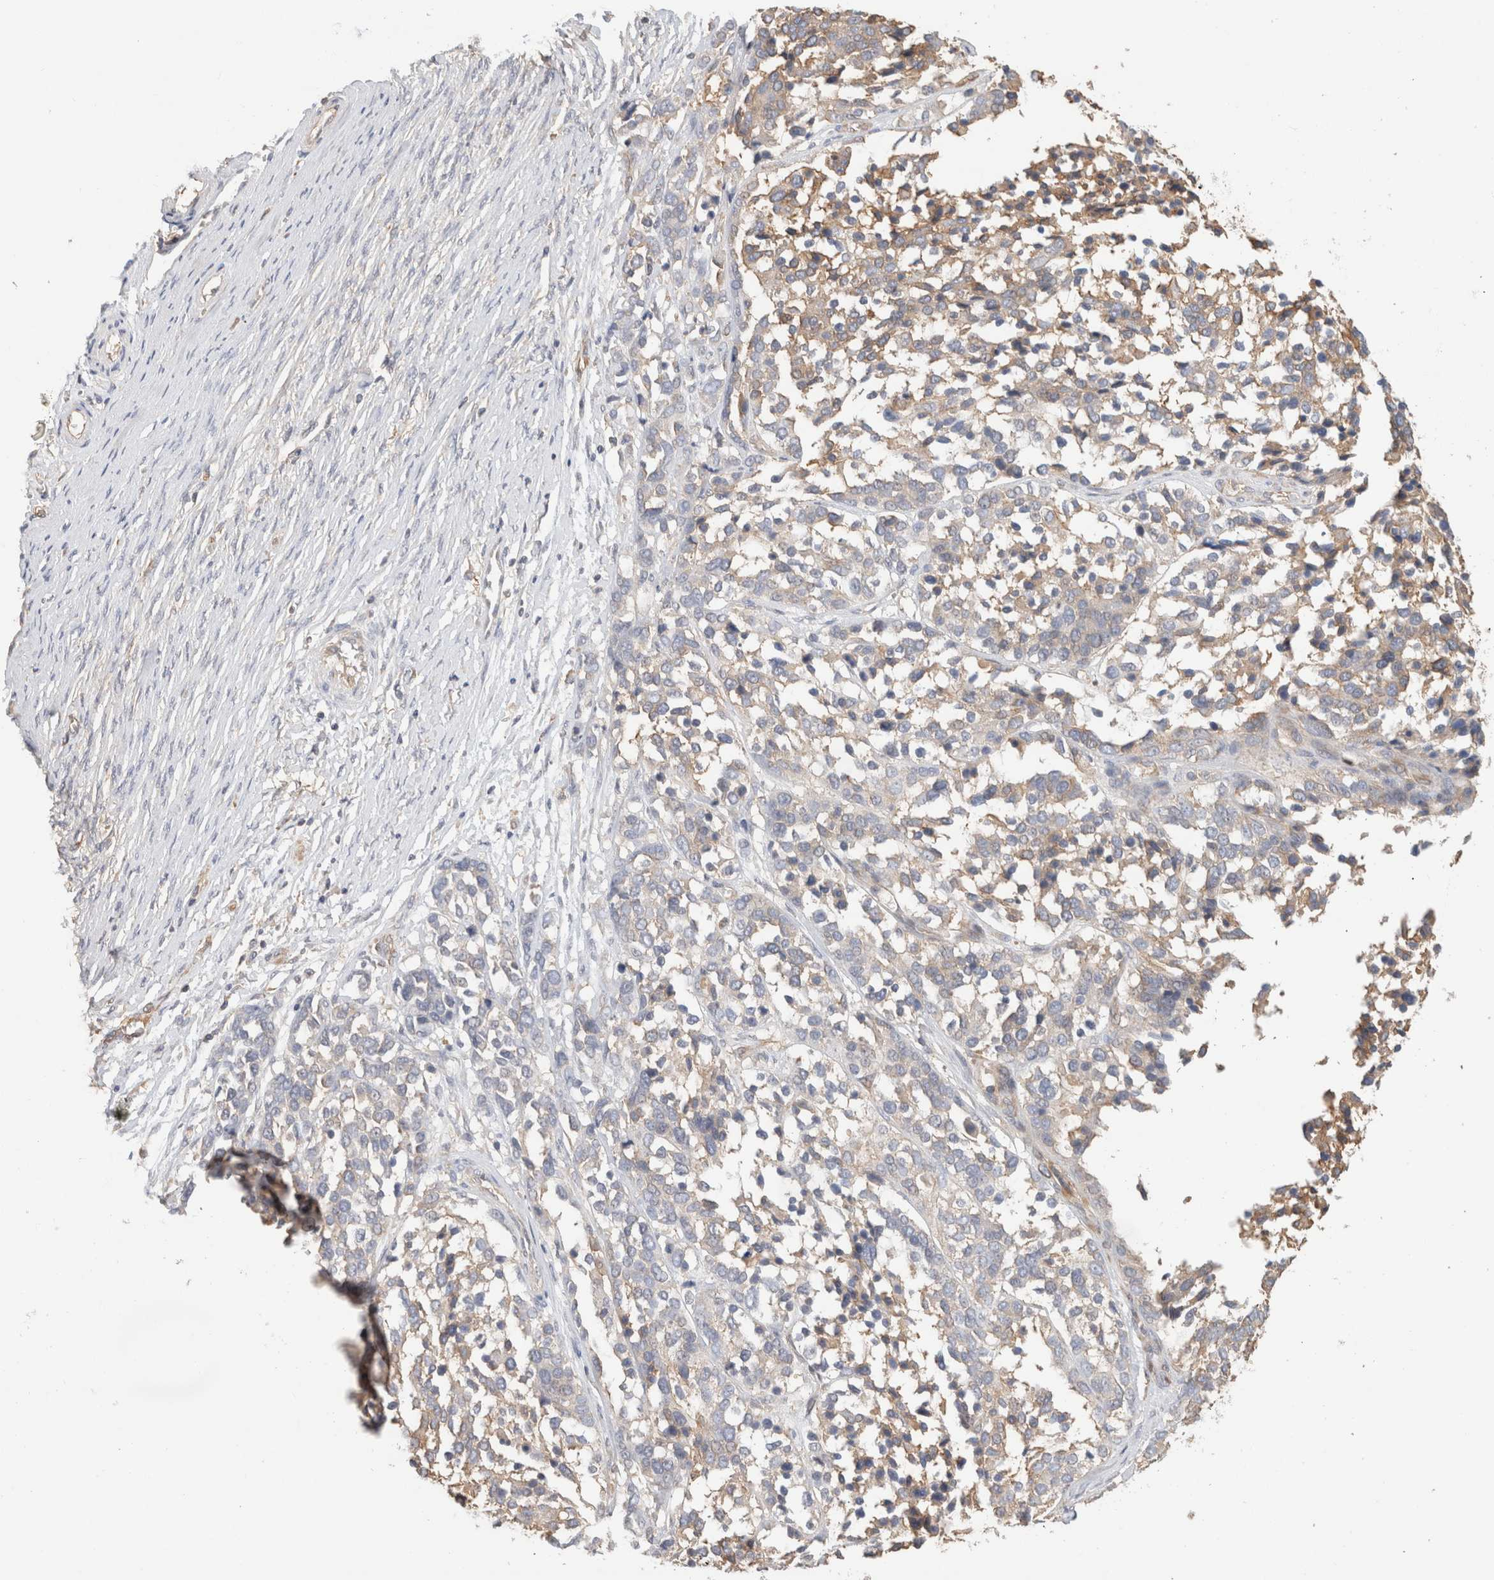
{"staining": {"intensity": "weak", "quantity": "<25%", "location": "cytoplasmic/membranous"}, "tissue": "ovarian cancer", "cell_type": "Tumor cells", "image_type": "cancer", "snomed": [{"axis": "morphology", "description": "Cystadenocarcinoma, serous, NOS"}, {"axis": "topography", "description": "Ovary"}], "caption": "Image shows no protein expression in tumor cells of ovarian cancer (serous cystadenocarcinoma) tissue.", "gene": "CFAP418", "patient": {"sex": "female", "age": 44}}